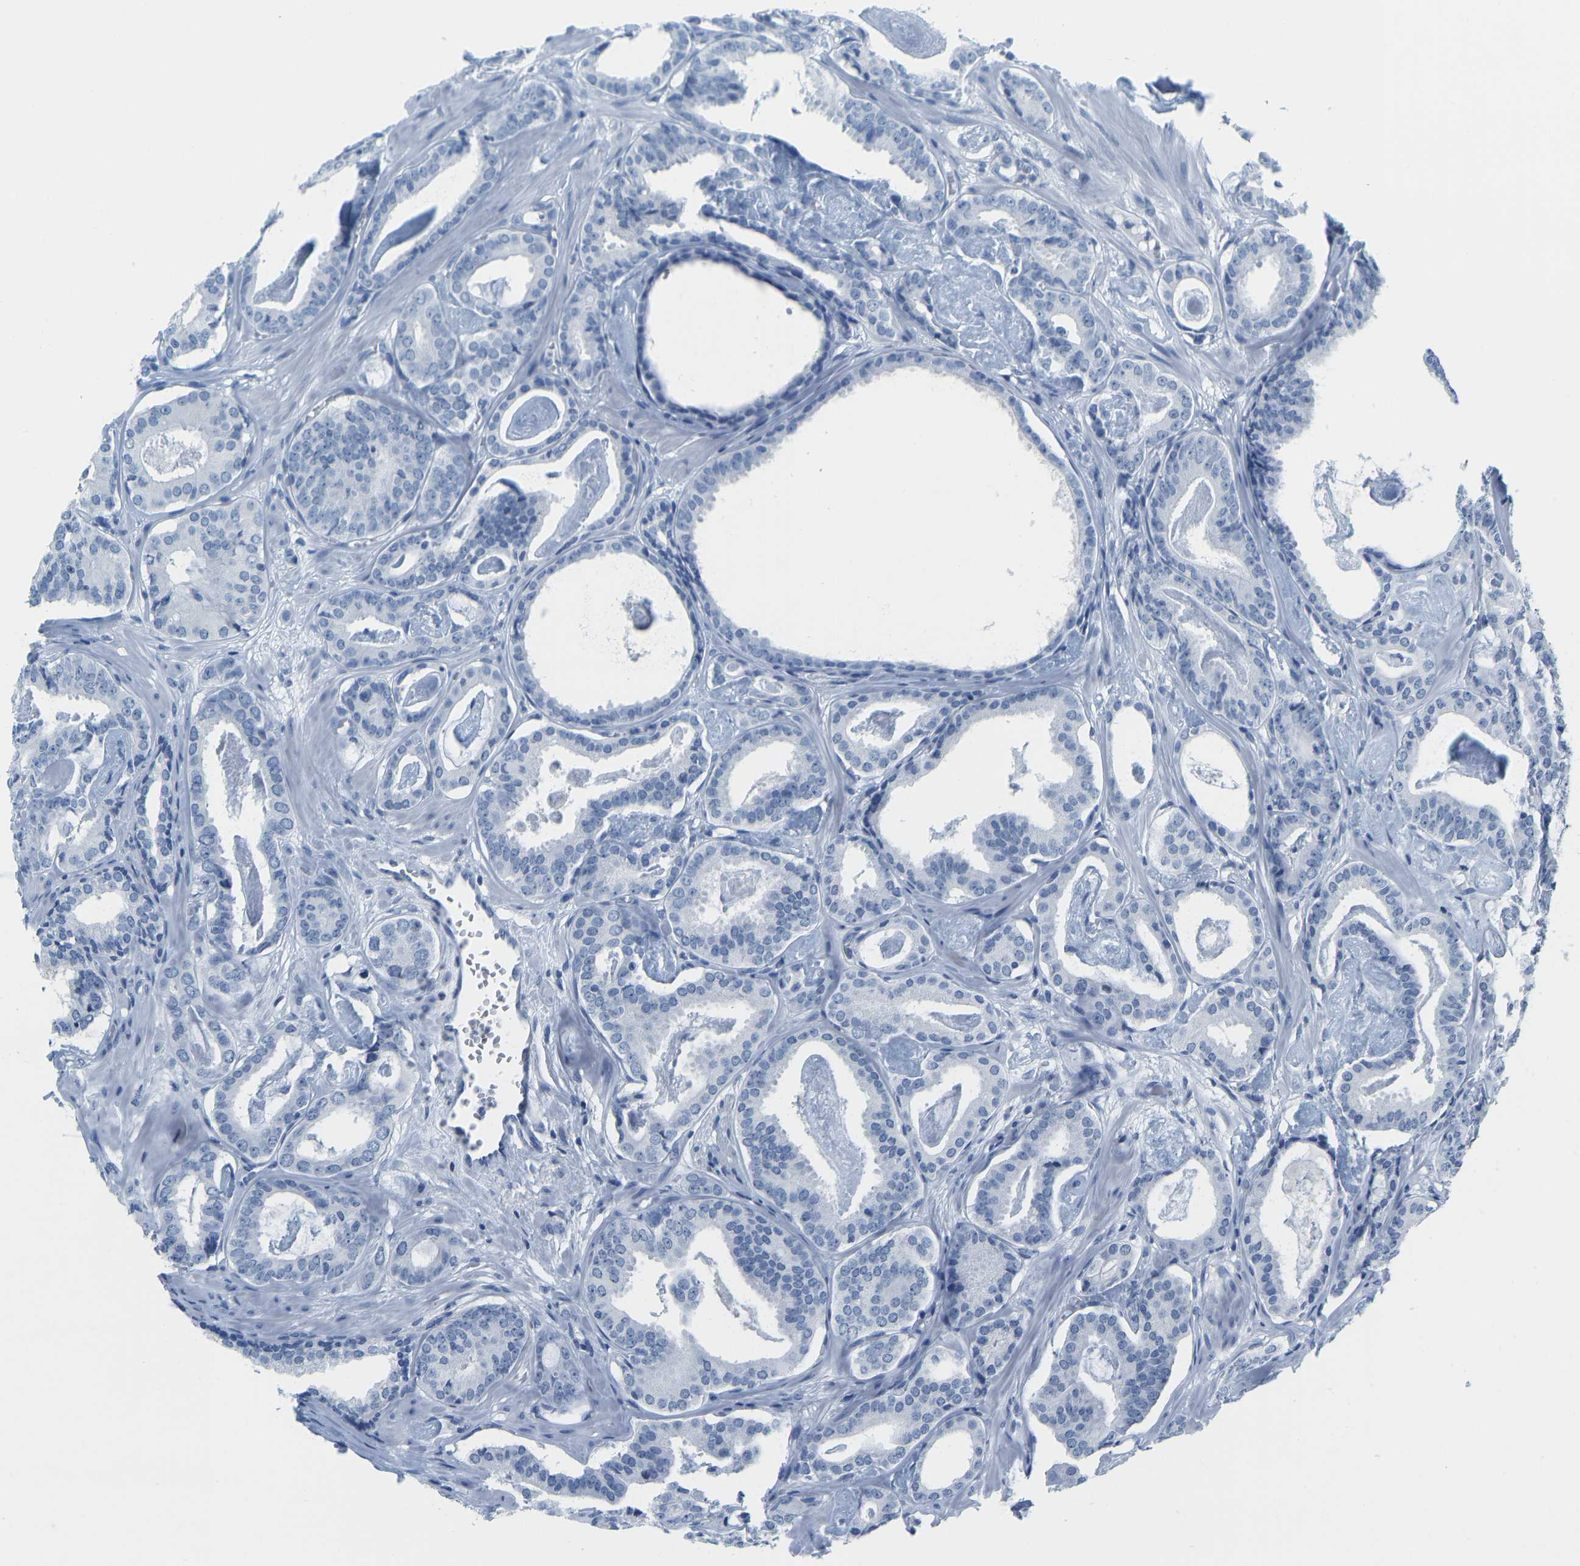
{"staining": {"intensity": "negative", "quantity": "none", "location": "none"}, "tissue": "prostate cancer", "cell_type": "Tumor cells", "image_type": "cancer", "snomed": [{"axis": "morphology", "description": "Adenocarcinoma, Low grade"}, {"axis": "topography", "description": "Prostate"}], "caption": "Immunohistochemistry (IHC) photomicrograph of neoplastic tissue: prostate adenocarcinoma (low-grade) stained with DAB reveals no significant protein staining in tumor cells.", "gene": "SERPINB3", "patient": {"sex": "male", "age": 53}}